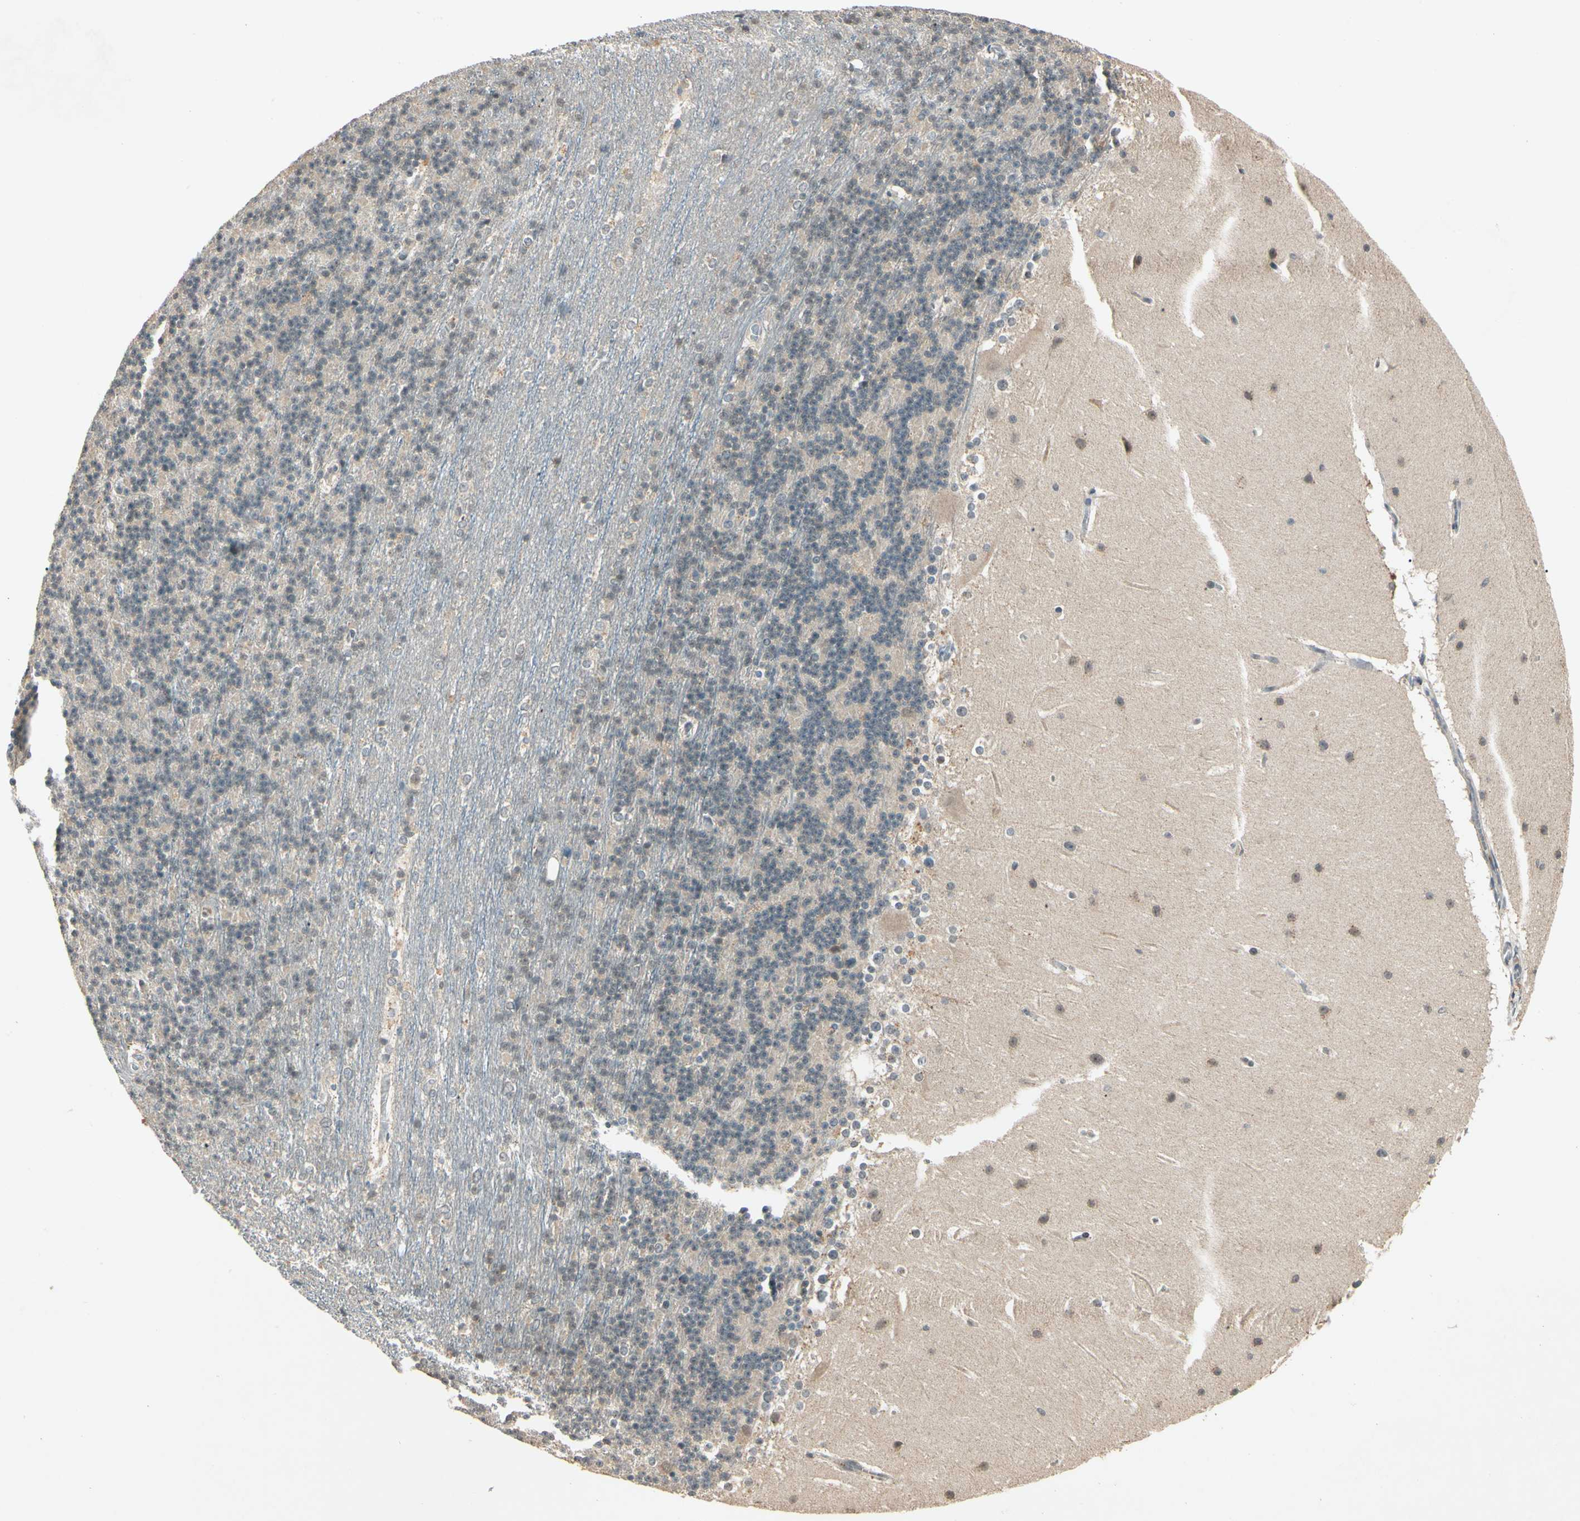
{"staining": {"intensity": "weak", "quantity": ">75%", "location": "cytoplasmic/membranous,nuclear"}, "tissue": "cerebellum", "cell_type": "Cells in granular layer", "image_type": "normal", "snomed": [{"axis": "morphology", "description": "Normal tissue, NOS"}, {"axis": "topography", "description": "Cerebellum"}], "caption": "Immunohistochemistry of benign human cerebellum exhibits low levels of weak cytoplasmic/membranous,nuclear positivity in about >75% of cells in granular layer. (brown staining indicates protein expression, while blue staining denotes nuclei).", "gene": "ZSCAN12", "patient": {"sex": "female", "age": 19}}